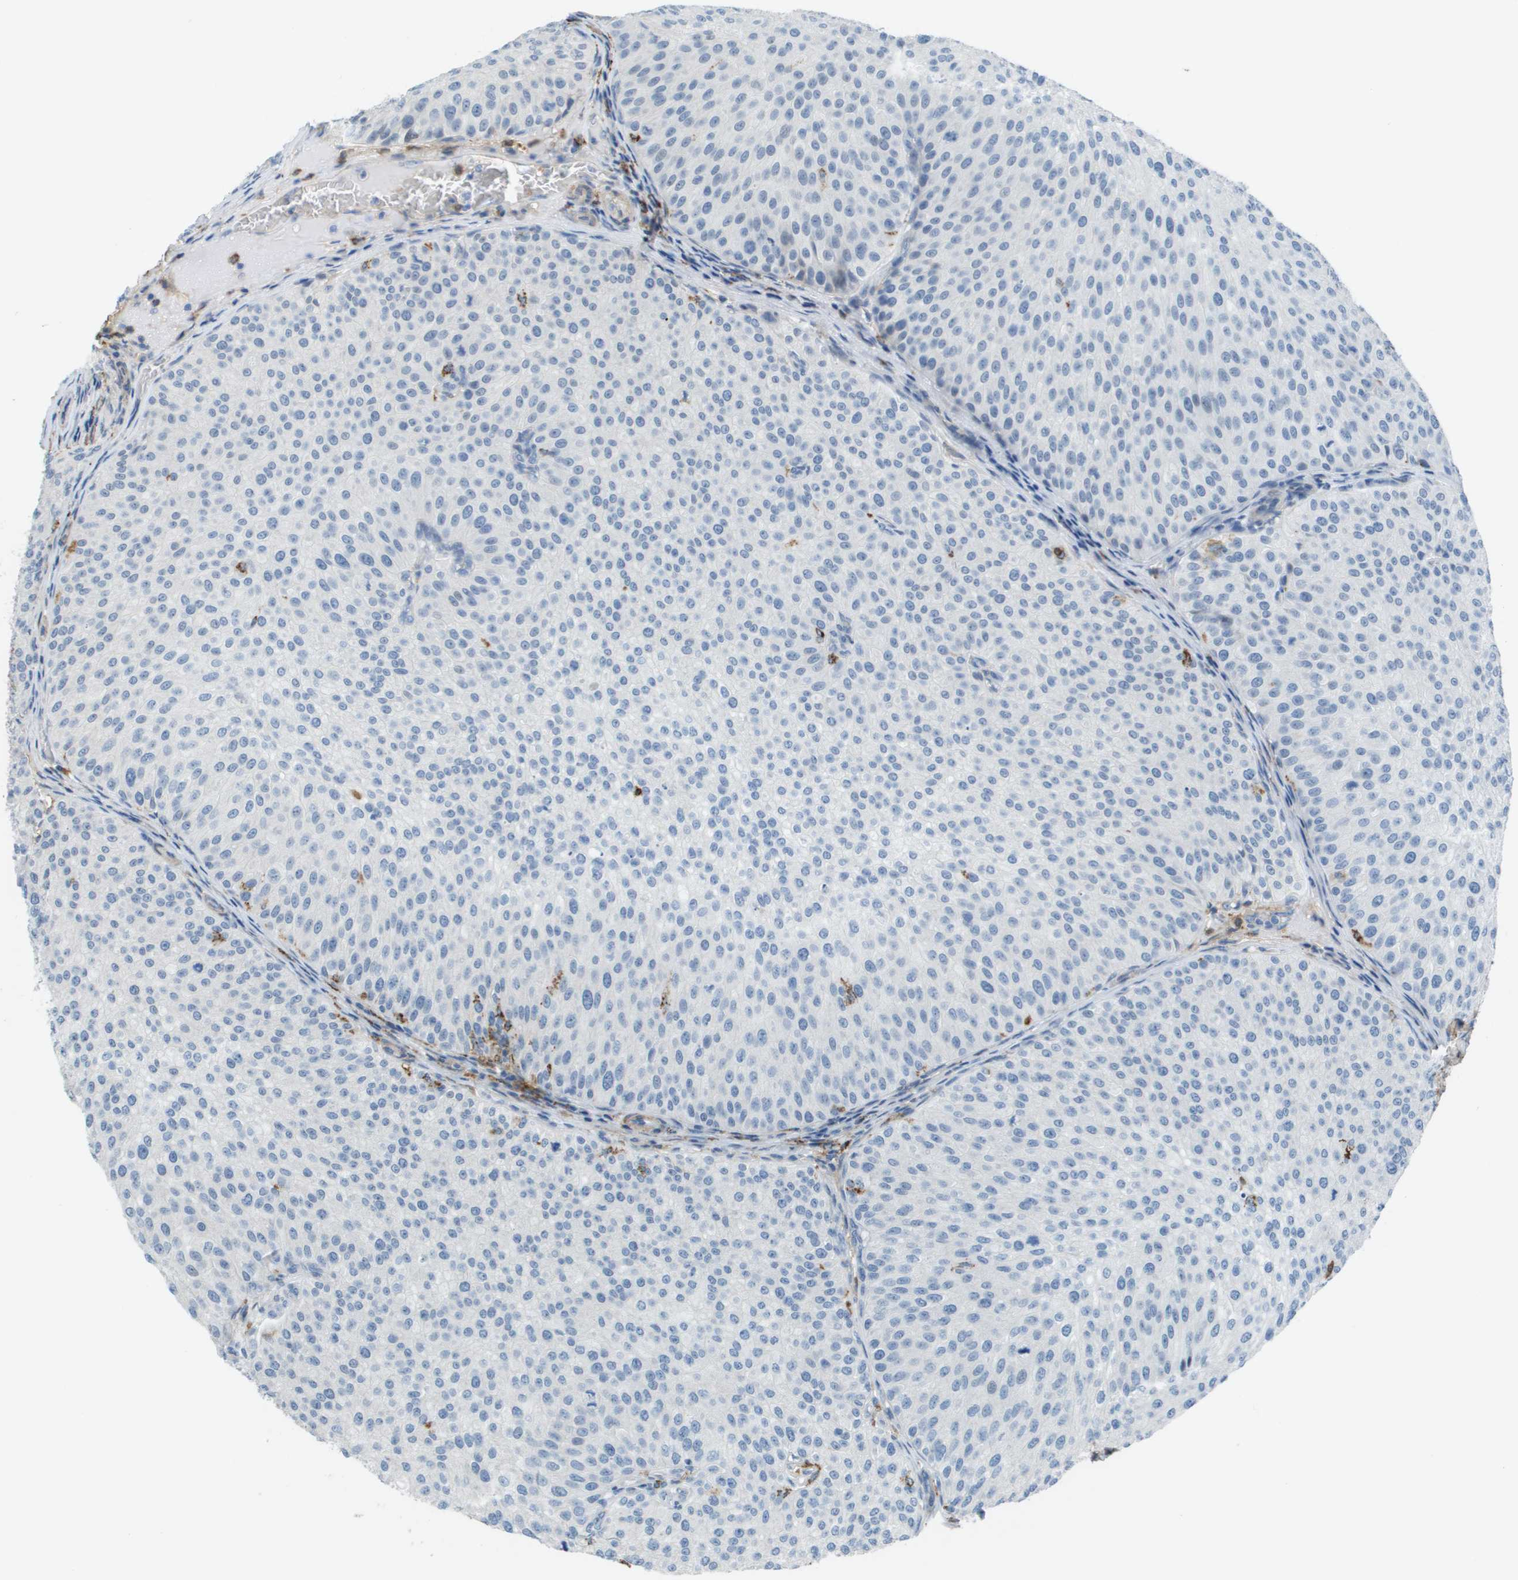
{"staining": {"intensity": "negative", "quantity": "none", "location": "none"}, "tissue": "urothelial cancer", "cell_type": "Tumor cells", "image_type": "cancer", "snomed": [{"axis": "morphology", "description": "Urothelial carcinoma, Low grade"}, {"axis": "topography", "description": "Smooth muscle"}, {"axis": "topography", "description": "Urinary bladder"}], "caption": "Histopathology image shows no significant protein positivity in tumor cells of urothelial cancer.", "gene": "ZBTB43", "patient": {"sex": "male", "age": 60}}